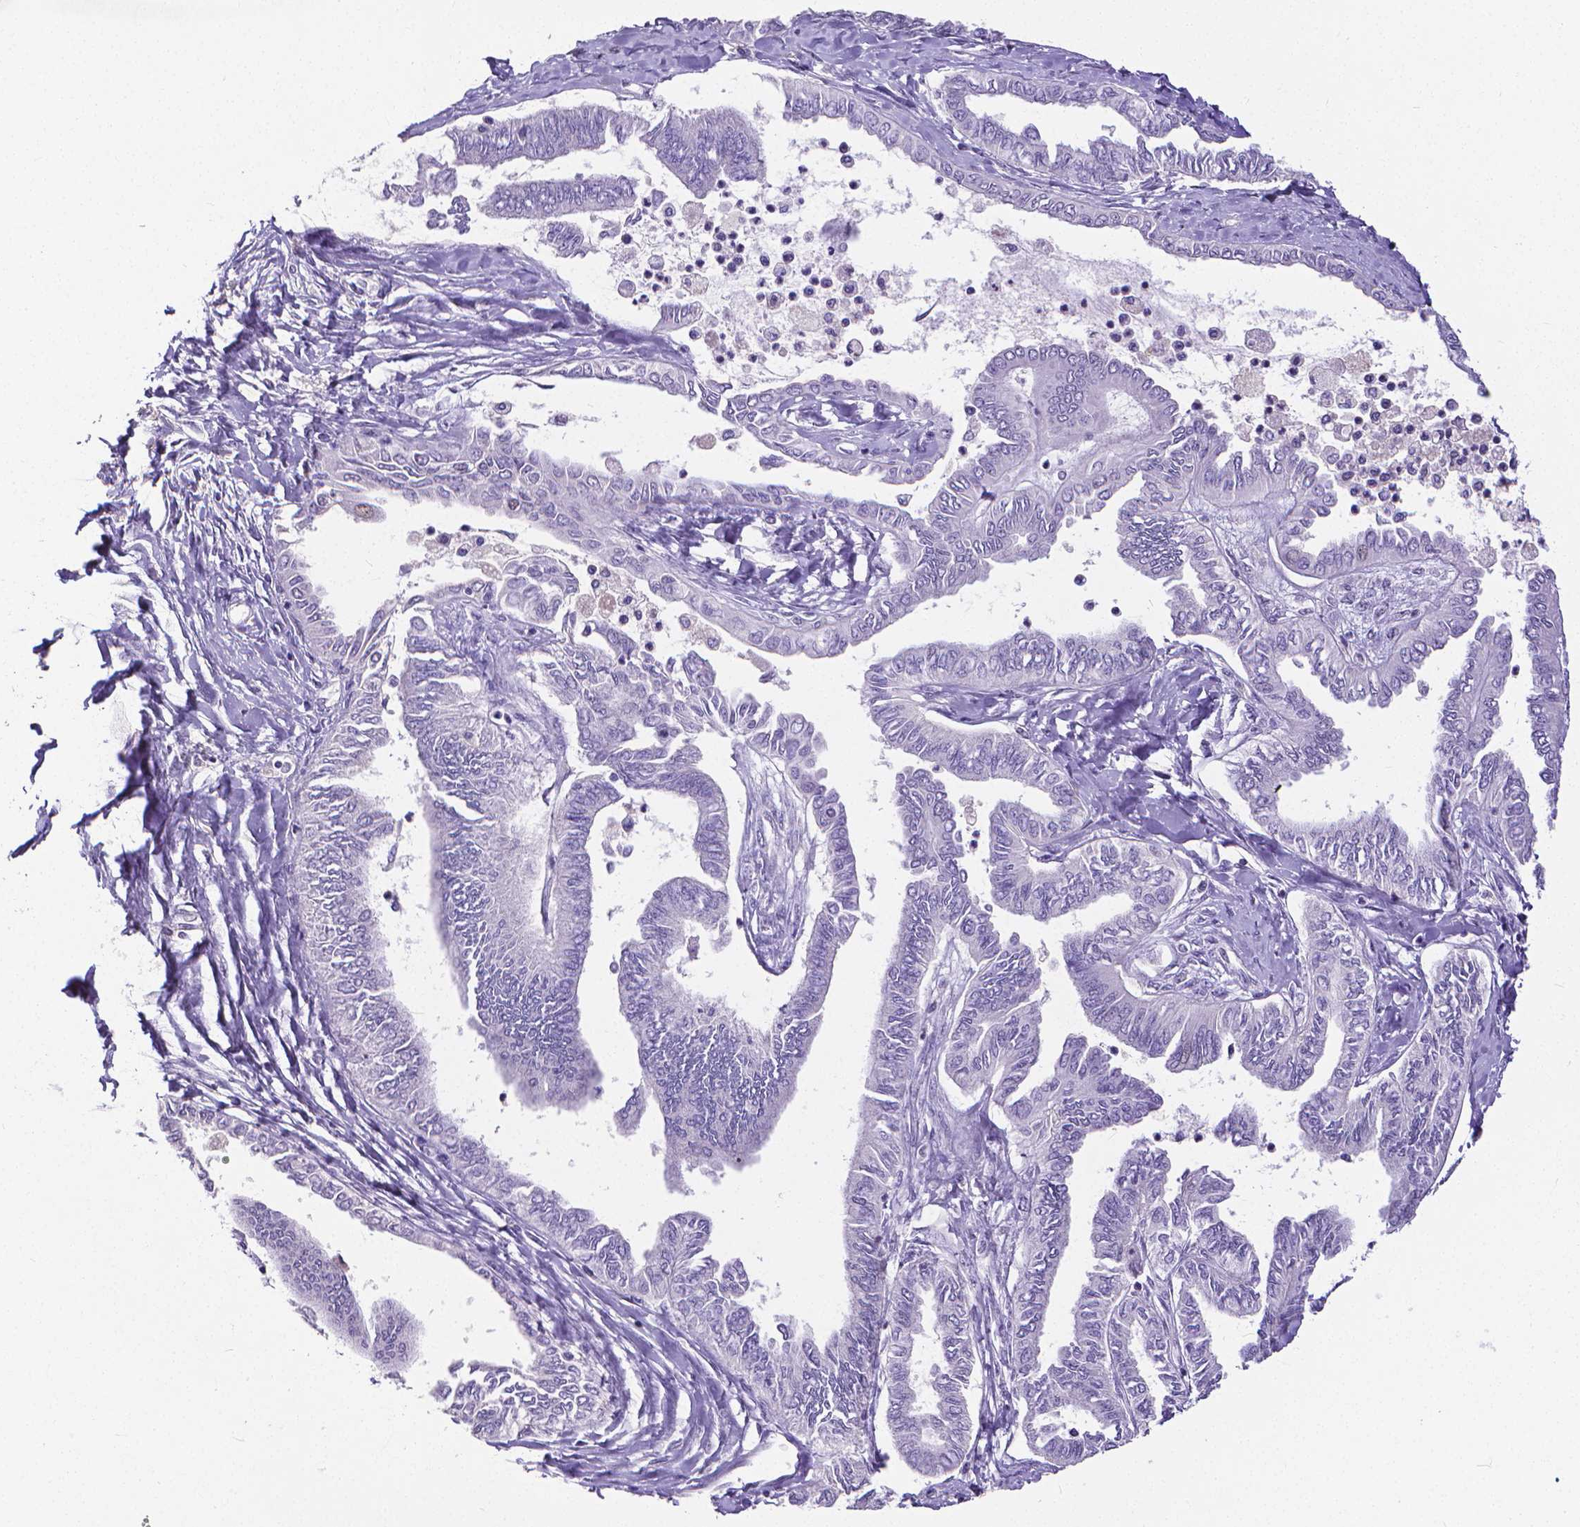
{"staining": {"intensity": "negative", "quantity": "none", "location": "none"}, "tissue": "ovarian cancer", "cell_type": "Tumor cells", "image_type": "cancer", "snomed": [{"axis": "morphology", "description": "Carcinoma, endometroid"}, {"axis": "topography", "description": "Ovary"}], "caption": "High power microscopy photomicrograph of an immunohistochemistry (IHC) histopathology image of ovarian cancer (endometroid carcinoma), revealing no significant expression in tumor cells.", "gene": "CD4", "patient": {"sex": "female", "age": 70}}